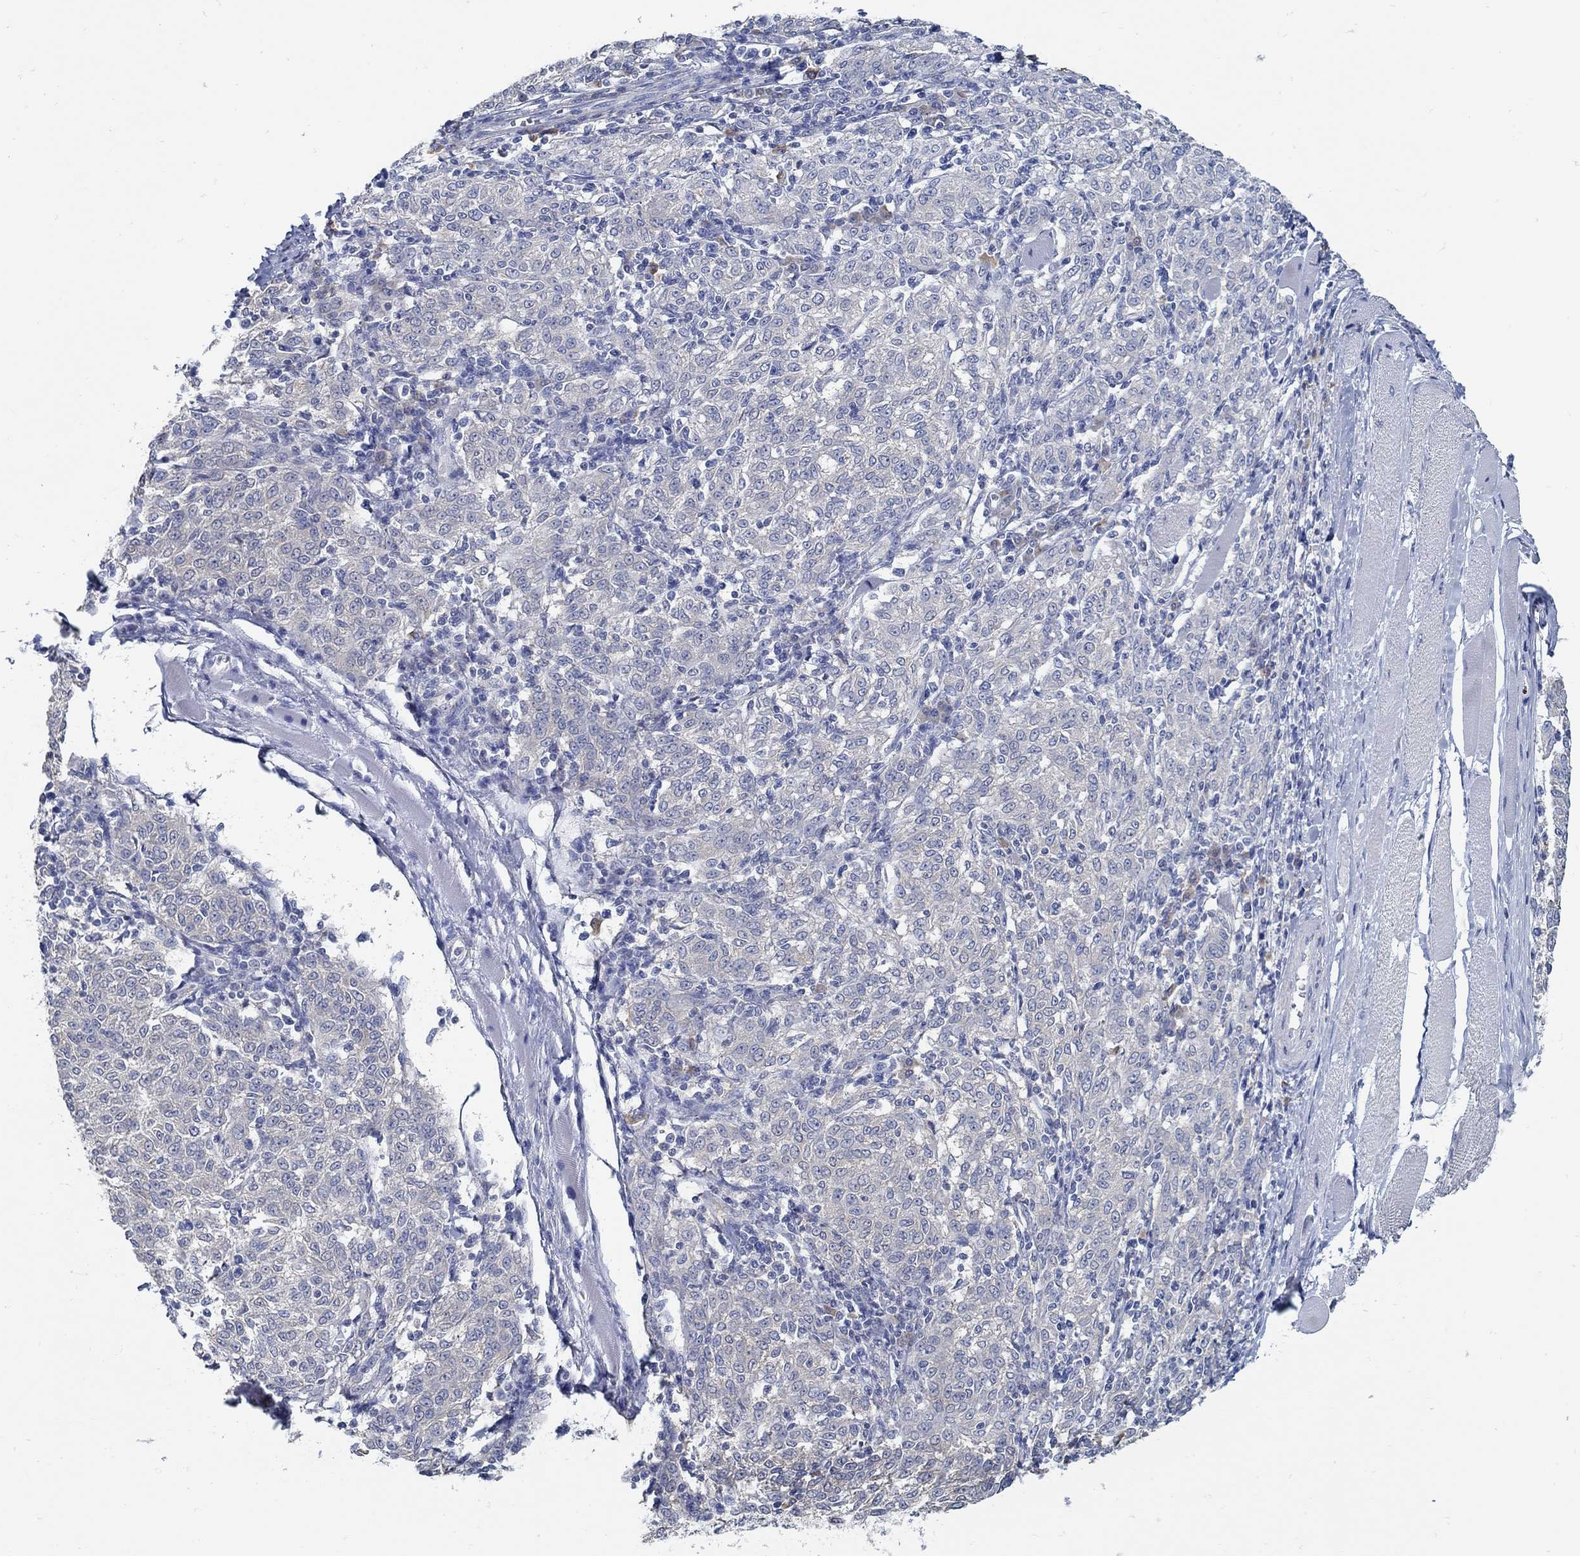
{"staining": {"intensity": "negative", "quantity": "none", "location": "none"}, "tissue": "melanoma", "cell_type": "Tumor cells", "image_type": "cancer", "snomed": [{"axis": "morphology", "description": "Malignant melanoma, NOS"}, {"axis": "topography", "description": "Skin"}], "caption": "IHC histopathology image of neoplastic tissue: malignant melanoma stained with DAB (3,3'-diaminobenzidine) displays no significant protein expression in tumor cells.", "gene": "PCDH11X", "patient": {"sex": "female", "age": 72}}